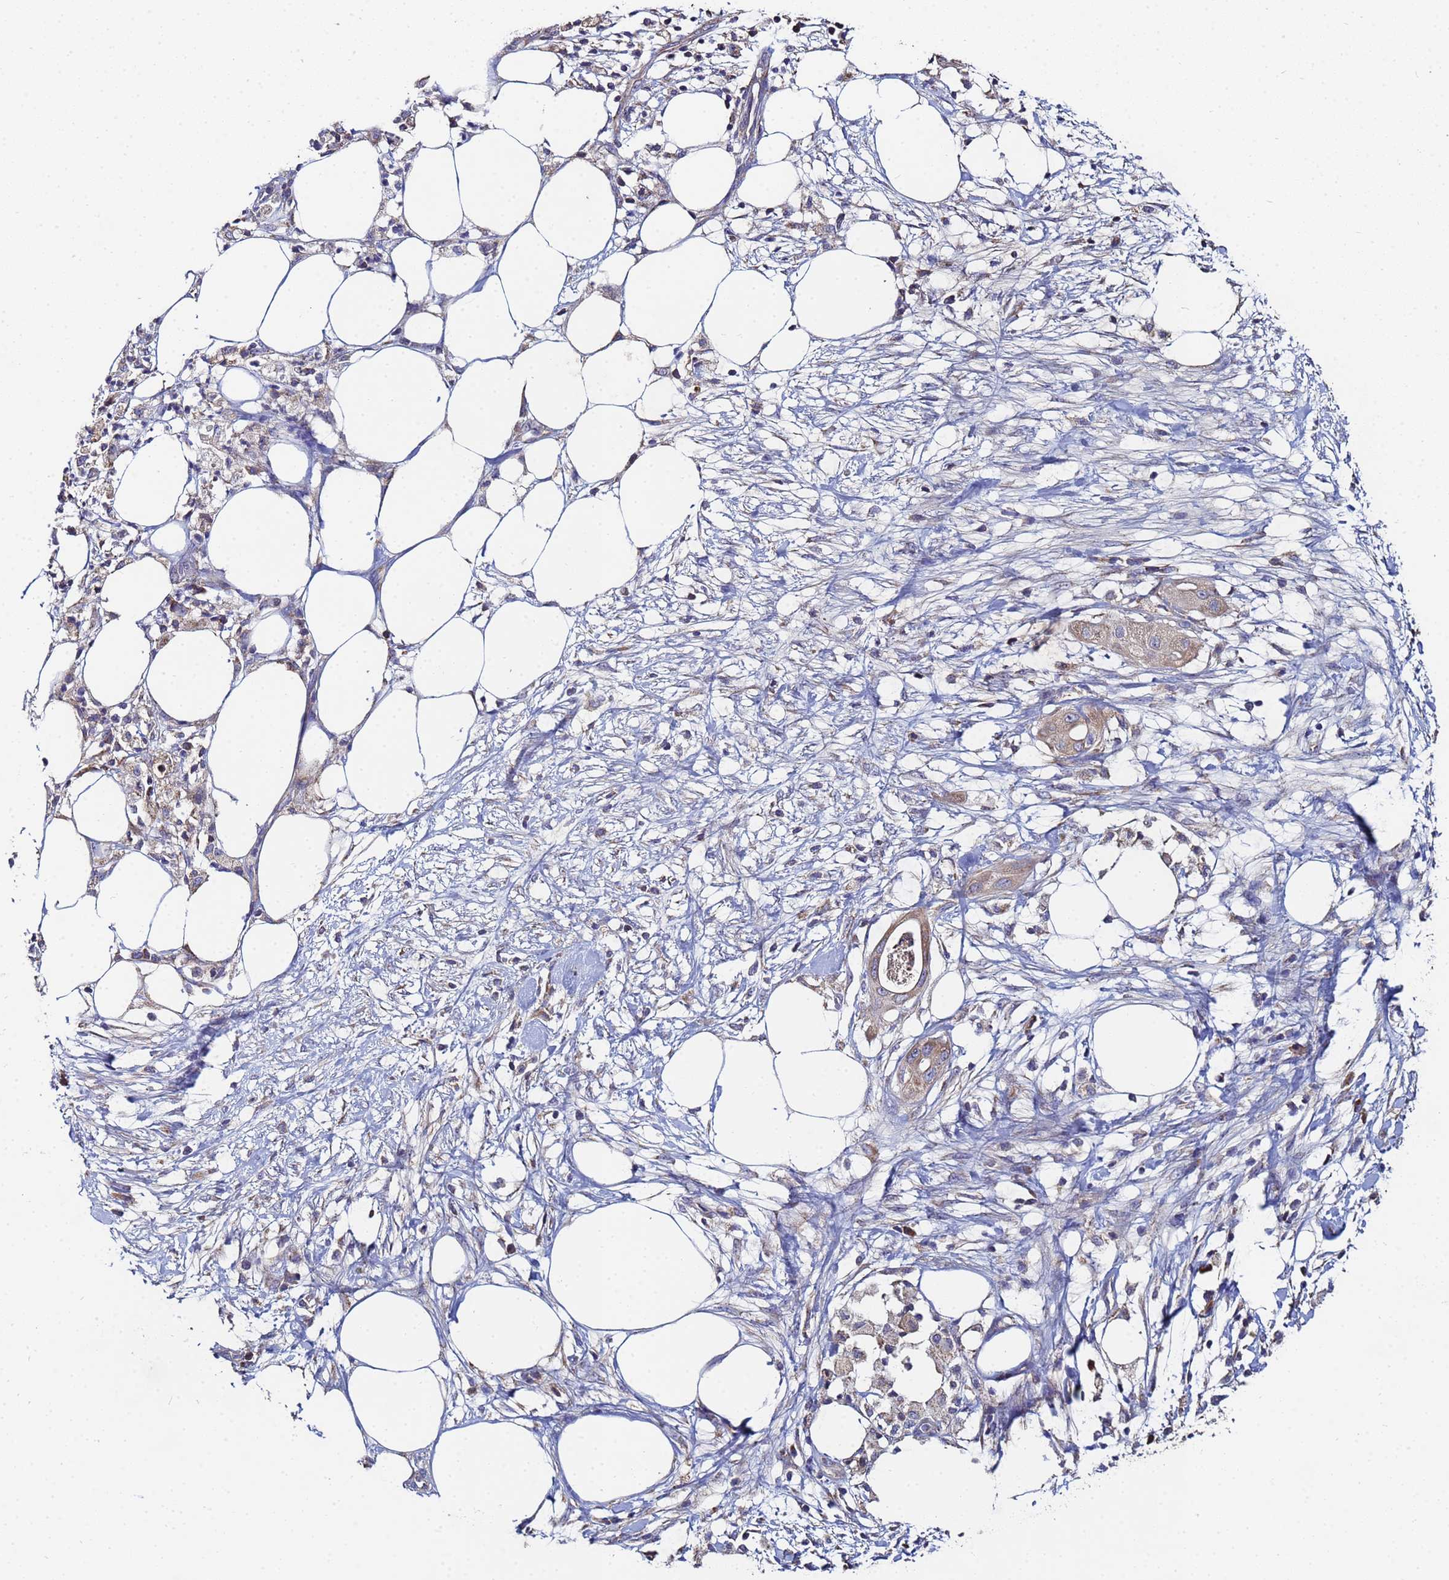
{"staining": {"intensity": "weak", "quantity": "25%-75%", "location": "cytoplasmic/membranous"}, "tissue": "pancreatic cancer", "cell_type": "Tumor cells", "image_type": "cancer", "snomed": [{"axis": "morphology", "description": "Adenocarcinoma, NOS"}, {"axis": "topography", "description": "Pancreas"}], "caption": "Pancreatic cancer stained with DAB immunohistochemistry exhibits low levels of weak cytoplasmic/membranous positivity in about 25%-75% of tumor cells.", "gene": "C5orf34", "patient": {"sex": "male", "age": 68}}